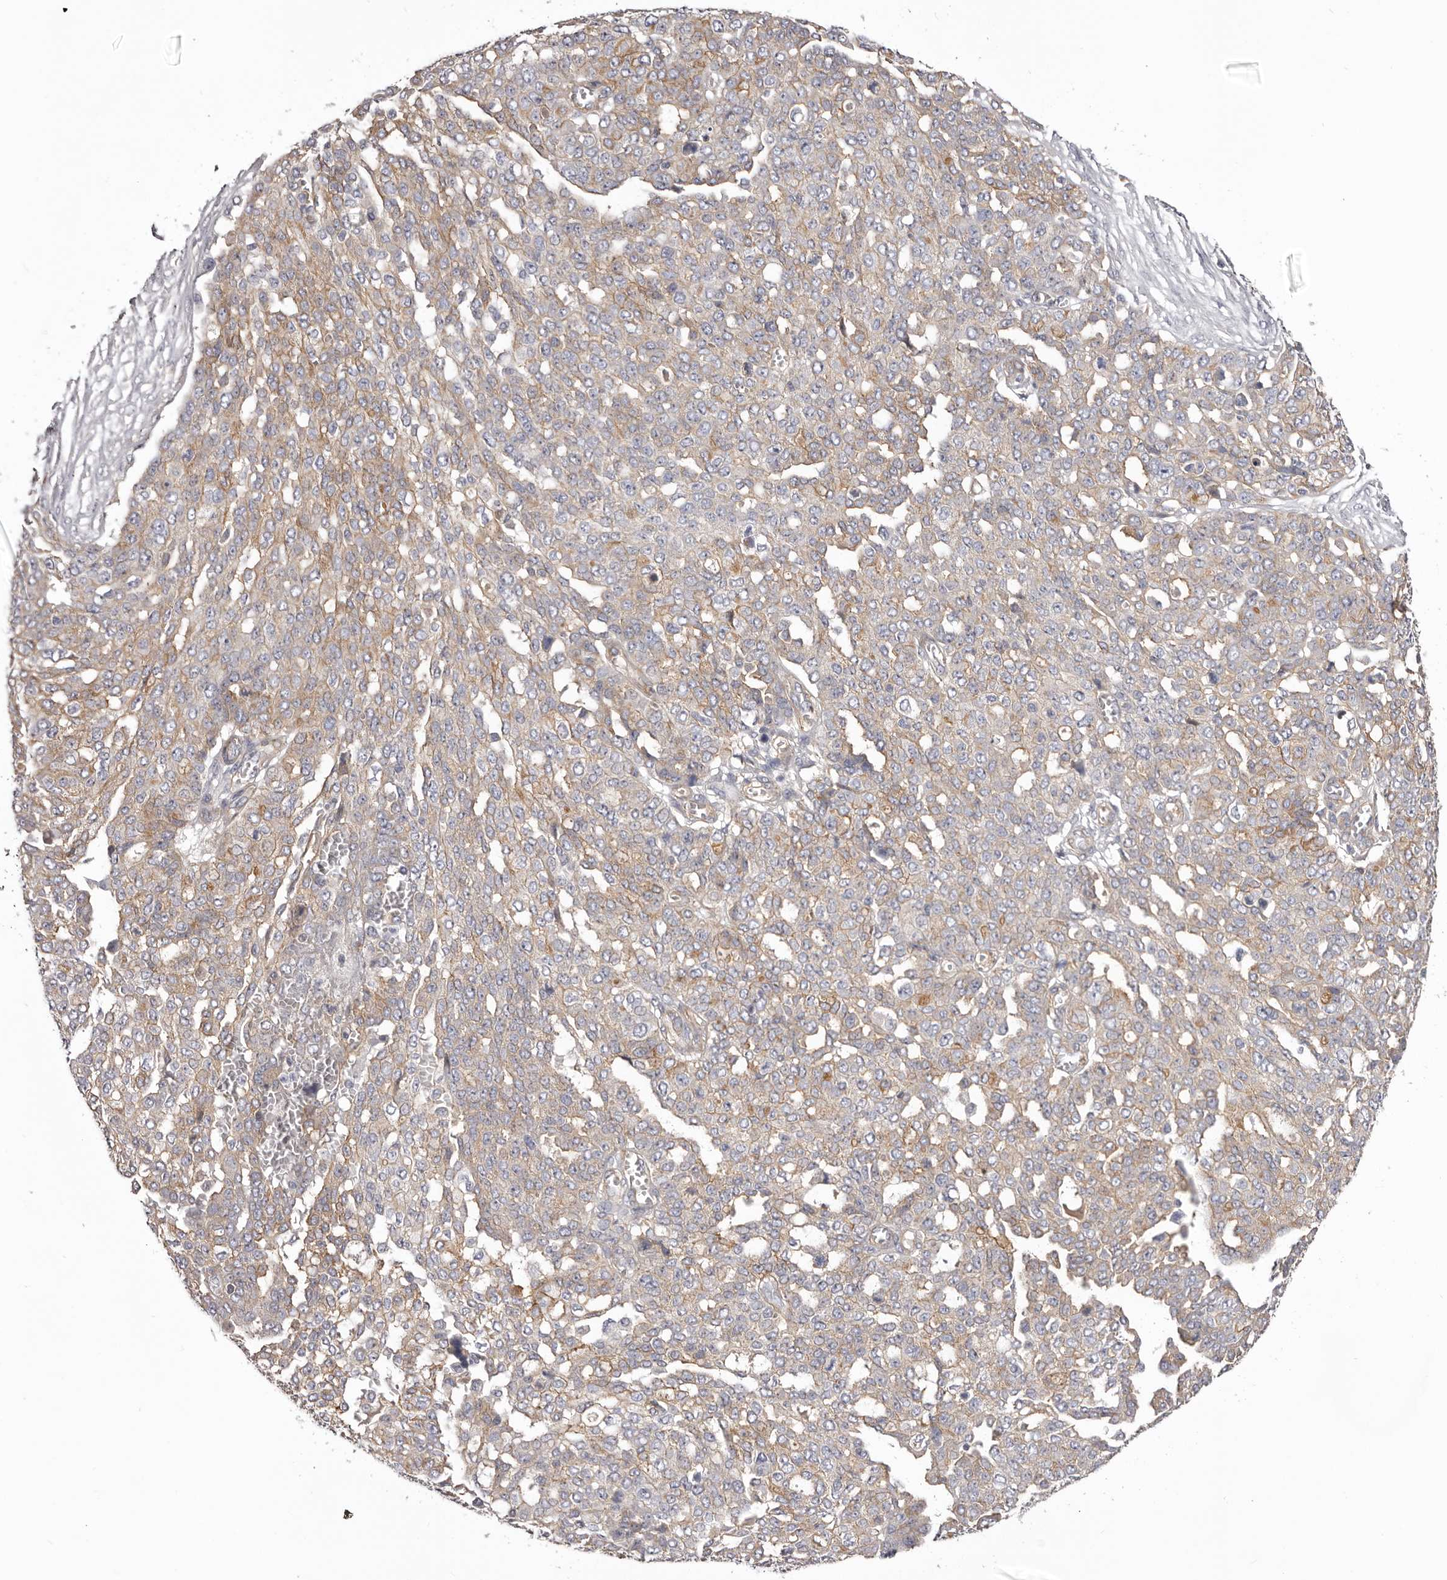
{"staining": {"intensity": "weak", "quantity": "25%-75%", "location": "cytoplasmic/membranous"}, "tissue": "ovarian cancer", "cell_type": "Tumor cells", "image_type": "cancer", "snomed": [{"axis": "morphology", "description": "Cystadenocarcinoma, serous, NOS"}, {"axis": "topography", "description": "Soft tissue"}, {"axis": "topography", "description": "Ovary"}], "caption": "Protein analysis of serous cystadenocarcinoma (ovarian) tissue demonstrates weak cytoplasmic/membranous positivity in approximately 25%-75% of tumor cells. (brown staining indicates protein expression, while blue staining denotes nuclei).", "gene": "DMRT2", "patient": {"sex": "female", "age": 57}}